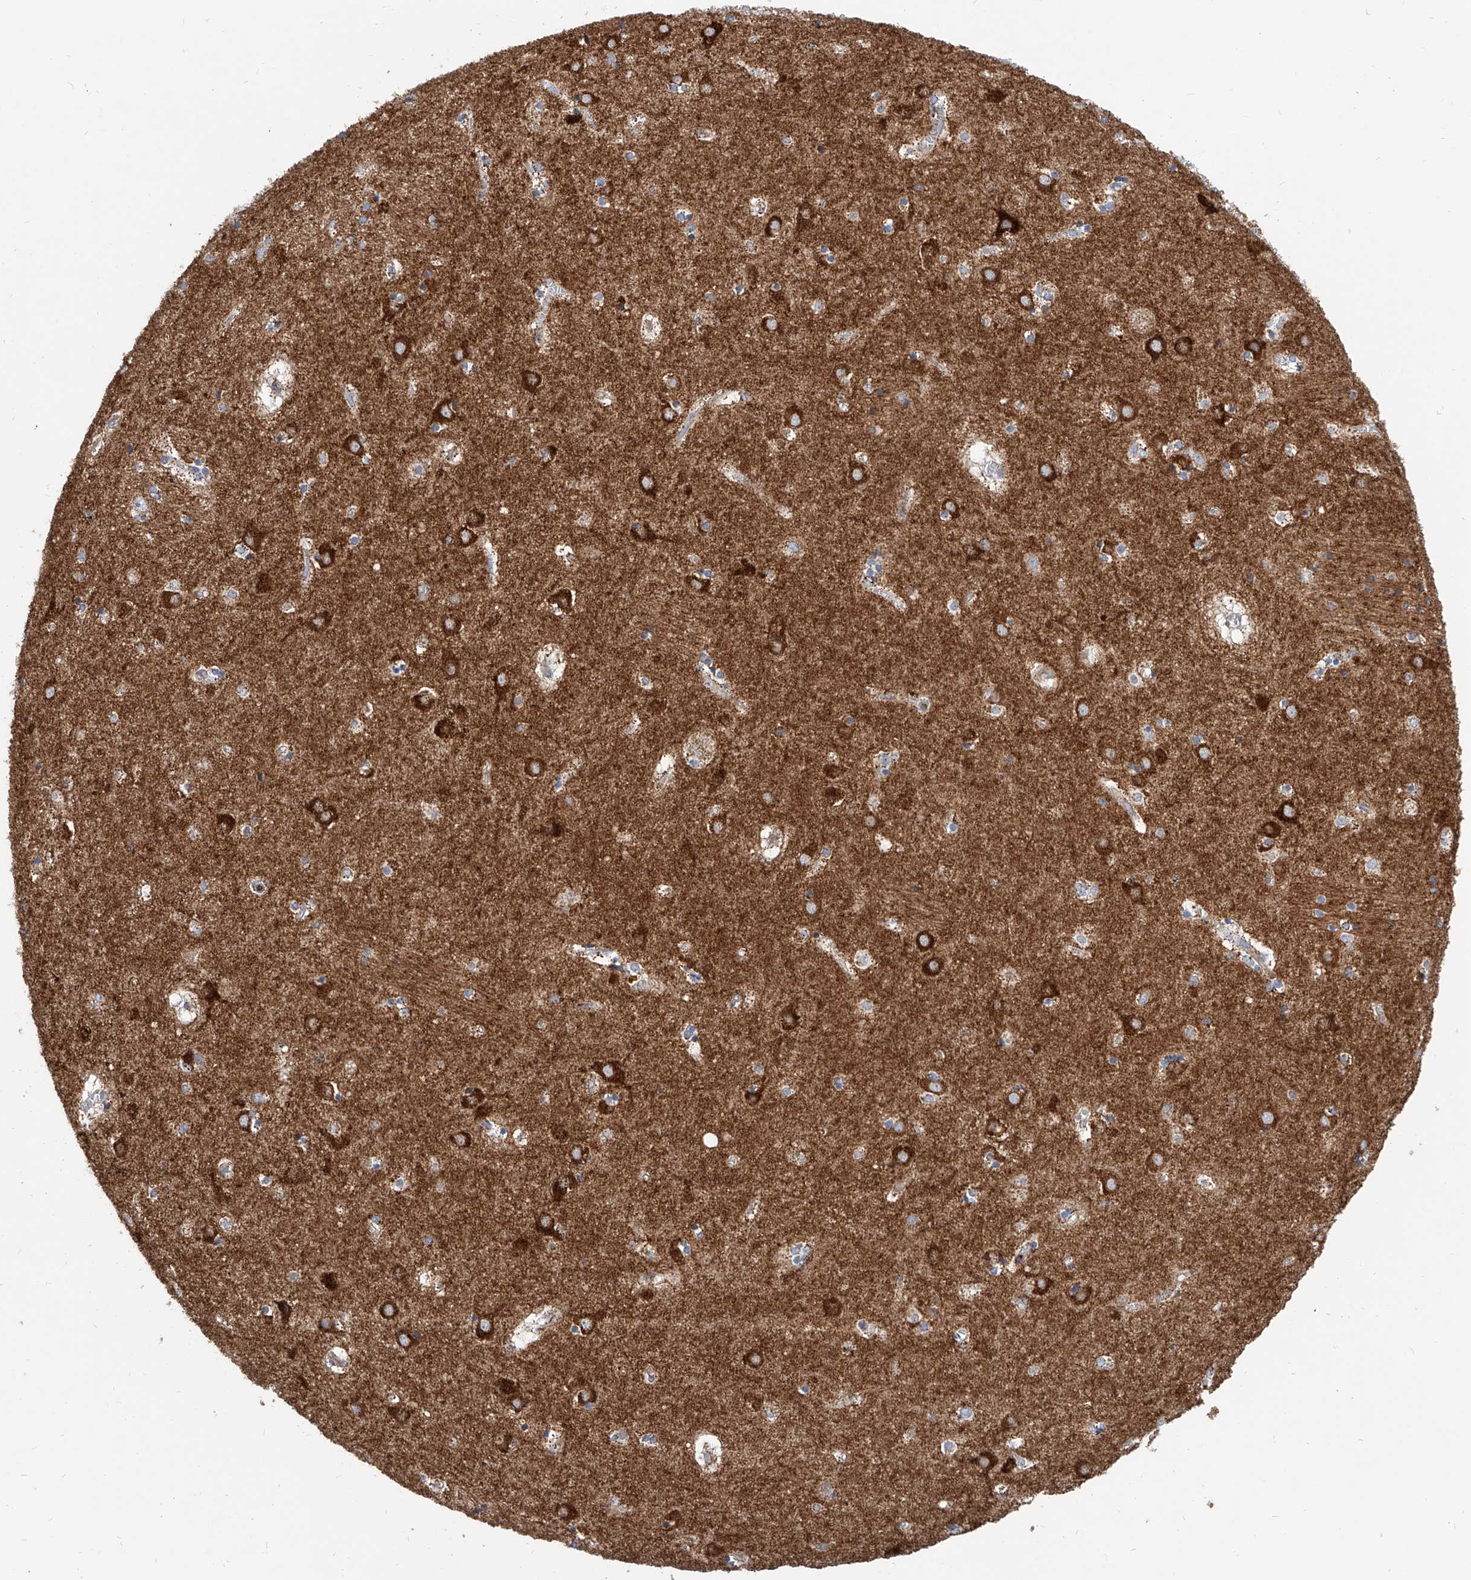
{"staining": {"intensity": "weak", "quantity": "25%-75%", "location": "cytoplasmic/membranous"}, "tissue": "caudate", "cell_type": "Glial cells", "image_type": "normal", "snomed": [{"axis": "morphology", "description": "Normal tissue, NOS"}, {"axis": "topography", "description": "Lateral ventricle wall"}], "caption": "This histopathology image displays immunohistochemistry staining of benign human caudate, with low weak cytoplasmic/membranous positivity in approximately 25%-75% of glial cells.", "gene": "CPNE5", "patient": {"sex": "male", "age": 70}}